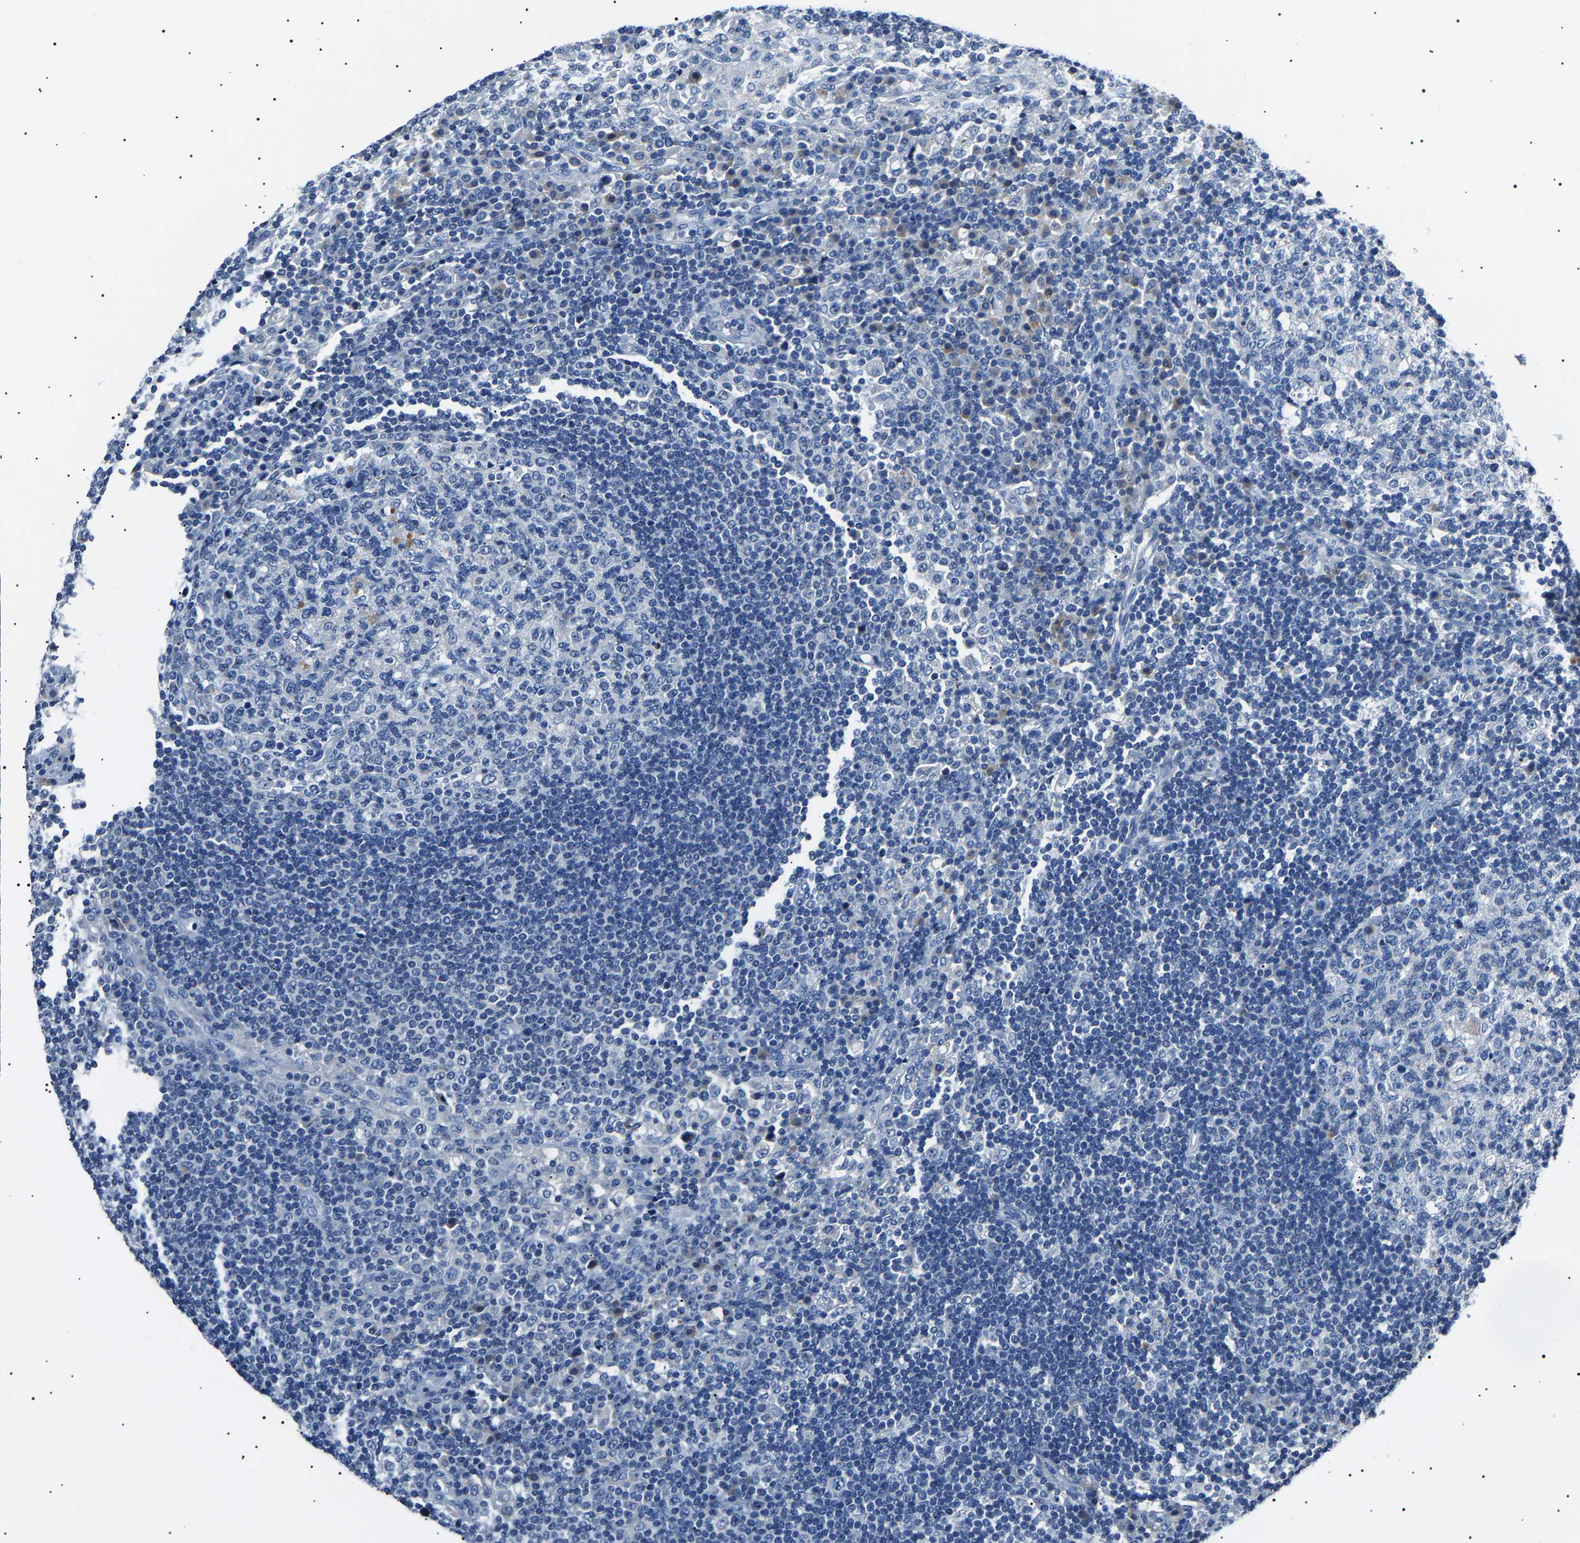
{"staining": {"intensity": "negative", "quantity": "none", "location": "none"}, "tissue": "lymph node", "cell_type": "Germinal center cells", "image_type": "normal", "snomed": [{"axis": "morphology", "description": "Normal tissue, NOS"}, {"axis": "topography", "description": "Lymph node"}], "caption": "This micrograph is of benign lymph node stained with immunohistochemistry to label a protein in brown with the nuclei are counter-stained blue. There is no staining in germinal center cells. (IHC, brightfield microscopy, high magnification).", "gene": "KLK15", "patient": {"sex": "female", "age": 53}}